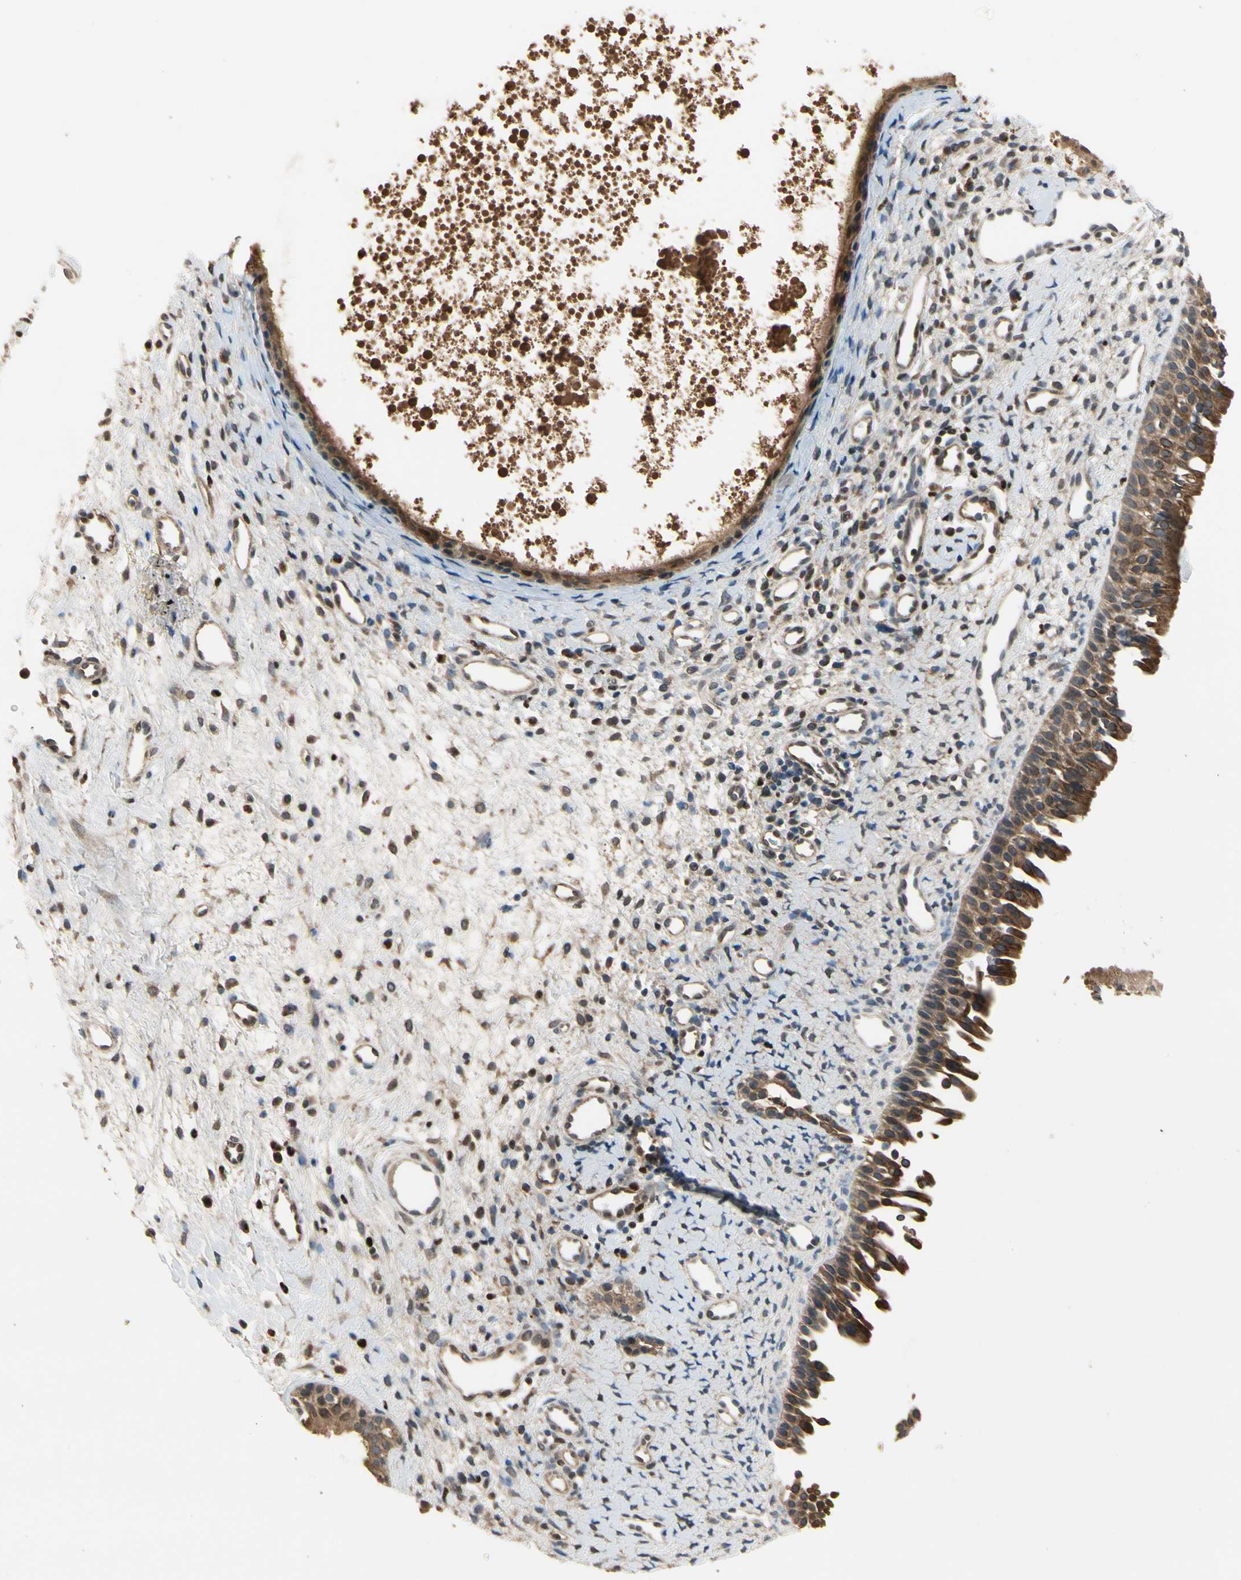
{"staining": {"intensity": "strong", "quantity": ">75%", "location": "cytoplasmic/membranous"}, "tissue": "nasopharynx", "cell_type": "Respiratory epithelial cells", "image_type": "normal", "snomed": [{"axis": "morphology", "description": "Normal tissue, NOS"}, {"axis": "topography", "description": "Nasopharynx"}], "caption": "Nasopharynx stained with DAB IHC shows high levels of strong cytoplasmic/membranous expression in about >75% of respiratory epithelial cells. Nuclei are stained in blue.", "gene": "CGREF1", "patient": {"sex": "male", "age": 22}}